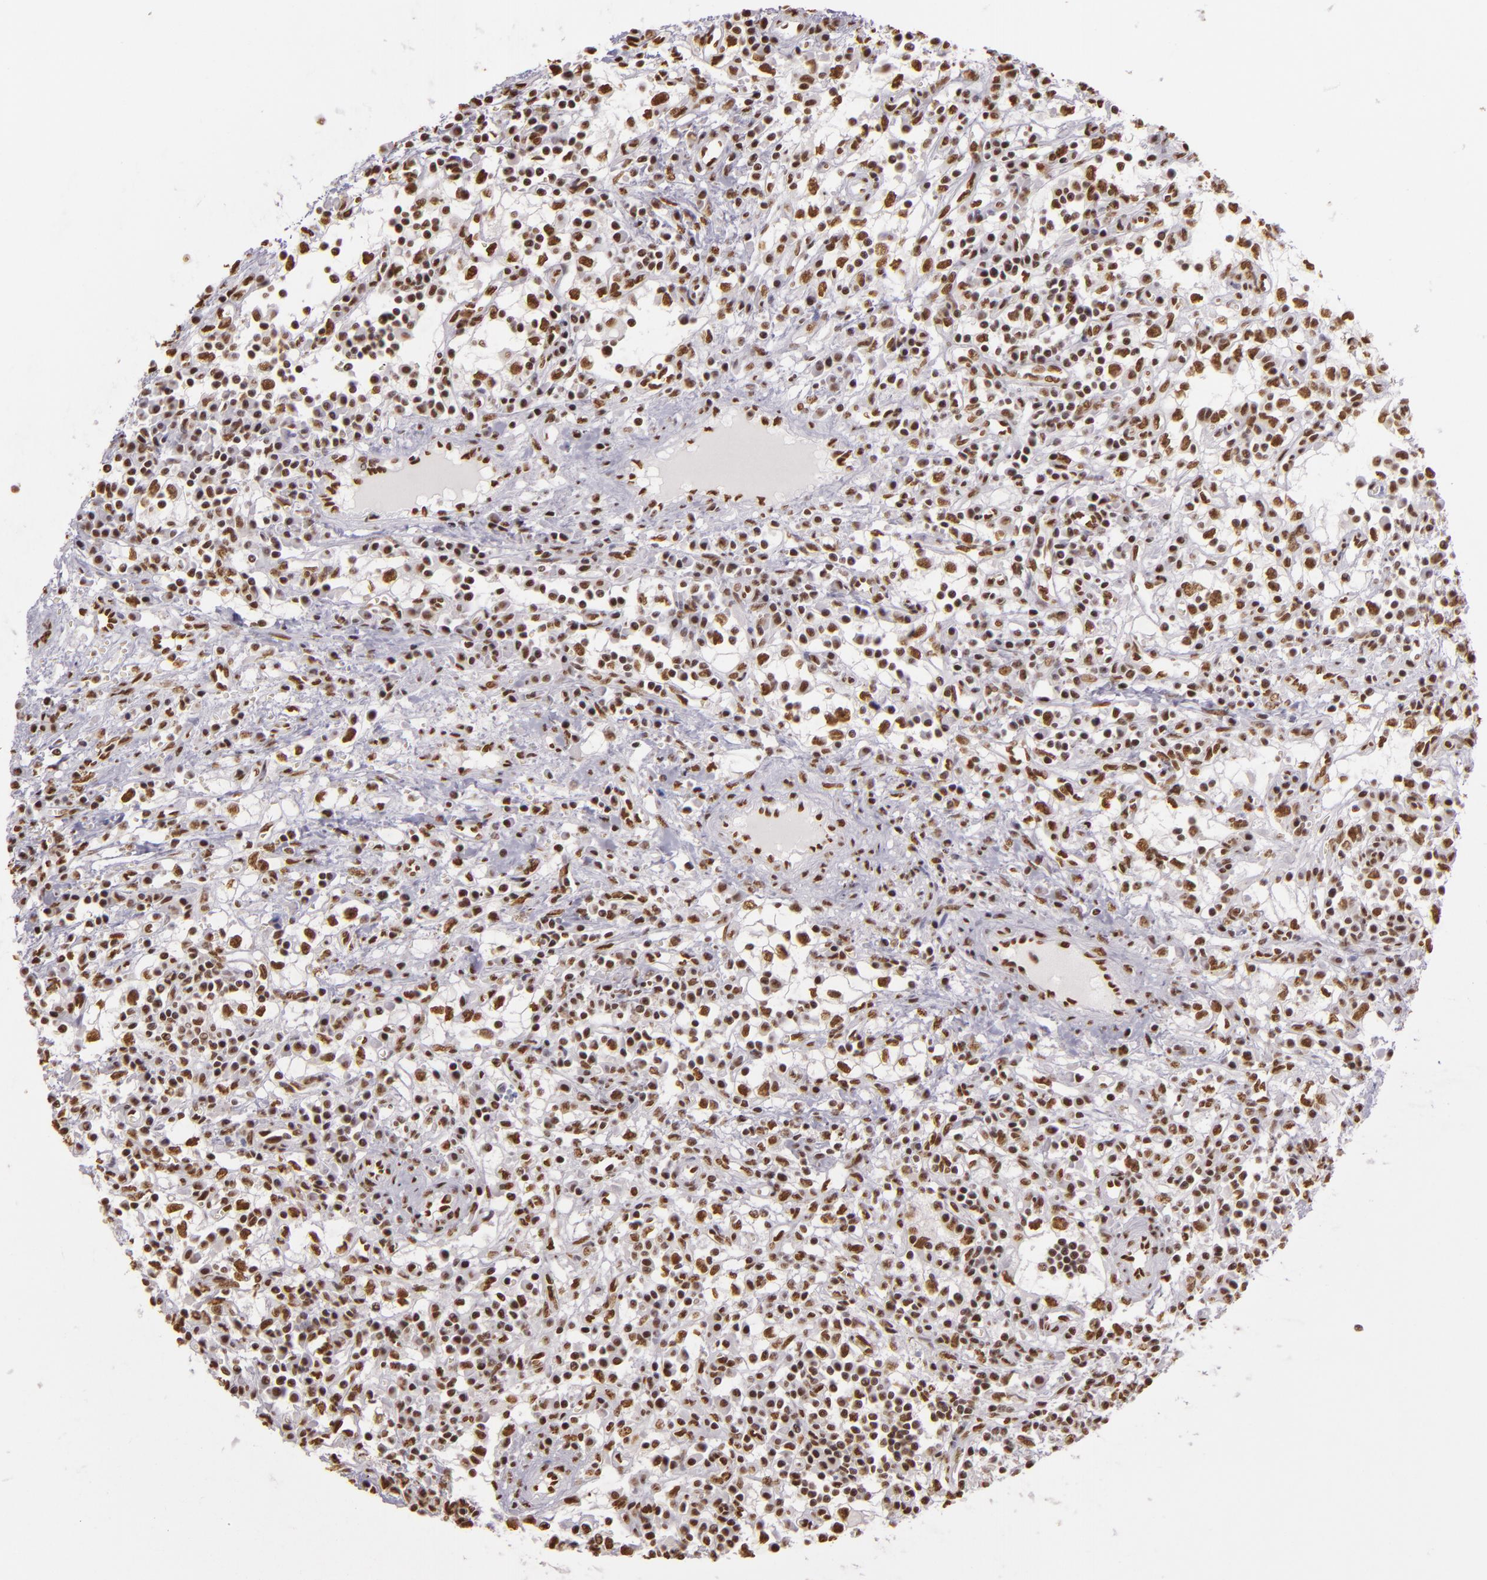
{"staining": {"intensity": "weak", "quantity": ">75%", "location": "nuclear"}, "tissue": "renal cancer", "cell_type": "Tumor cells", "image_type": "cancer", "snomed": [{"axis": "morphology", "description": "Adenocarcinoma, NOS"}, {"axis": "topography", "description": "Kidney"}], "caption": "This is a histology image of immunohistochemistry (IHC) staining of adenocarcinoma (renal), which shows weak expression in the nuclear of tumor cells.", "gene": "PAPOLA", "patient": {"sex": "male", "age": 82}}